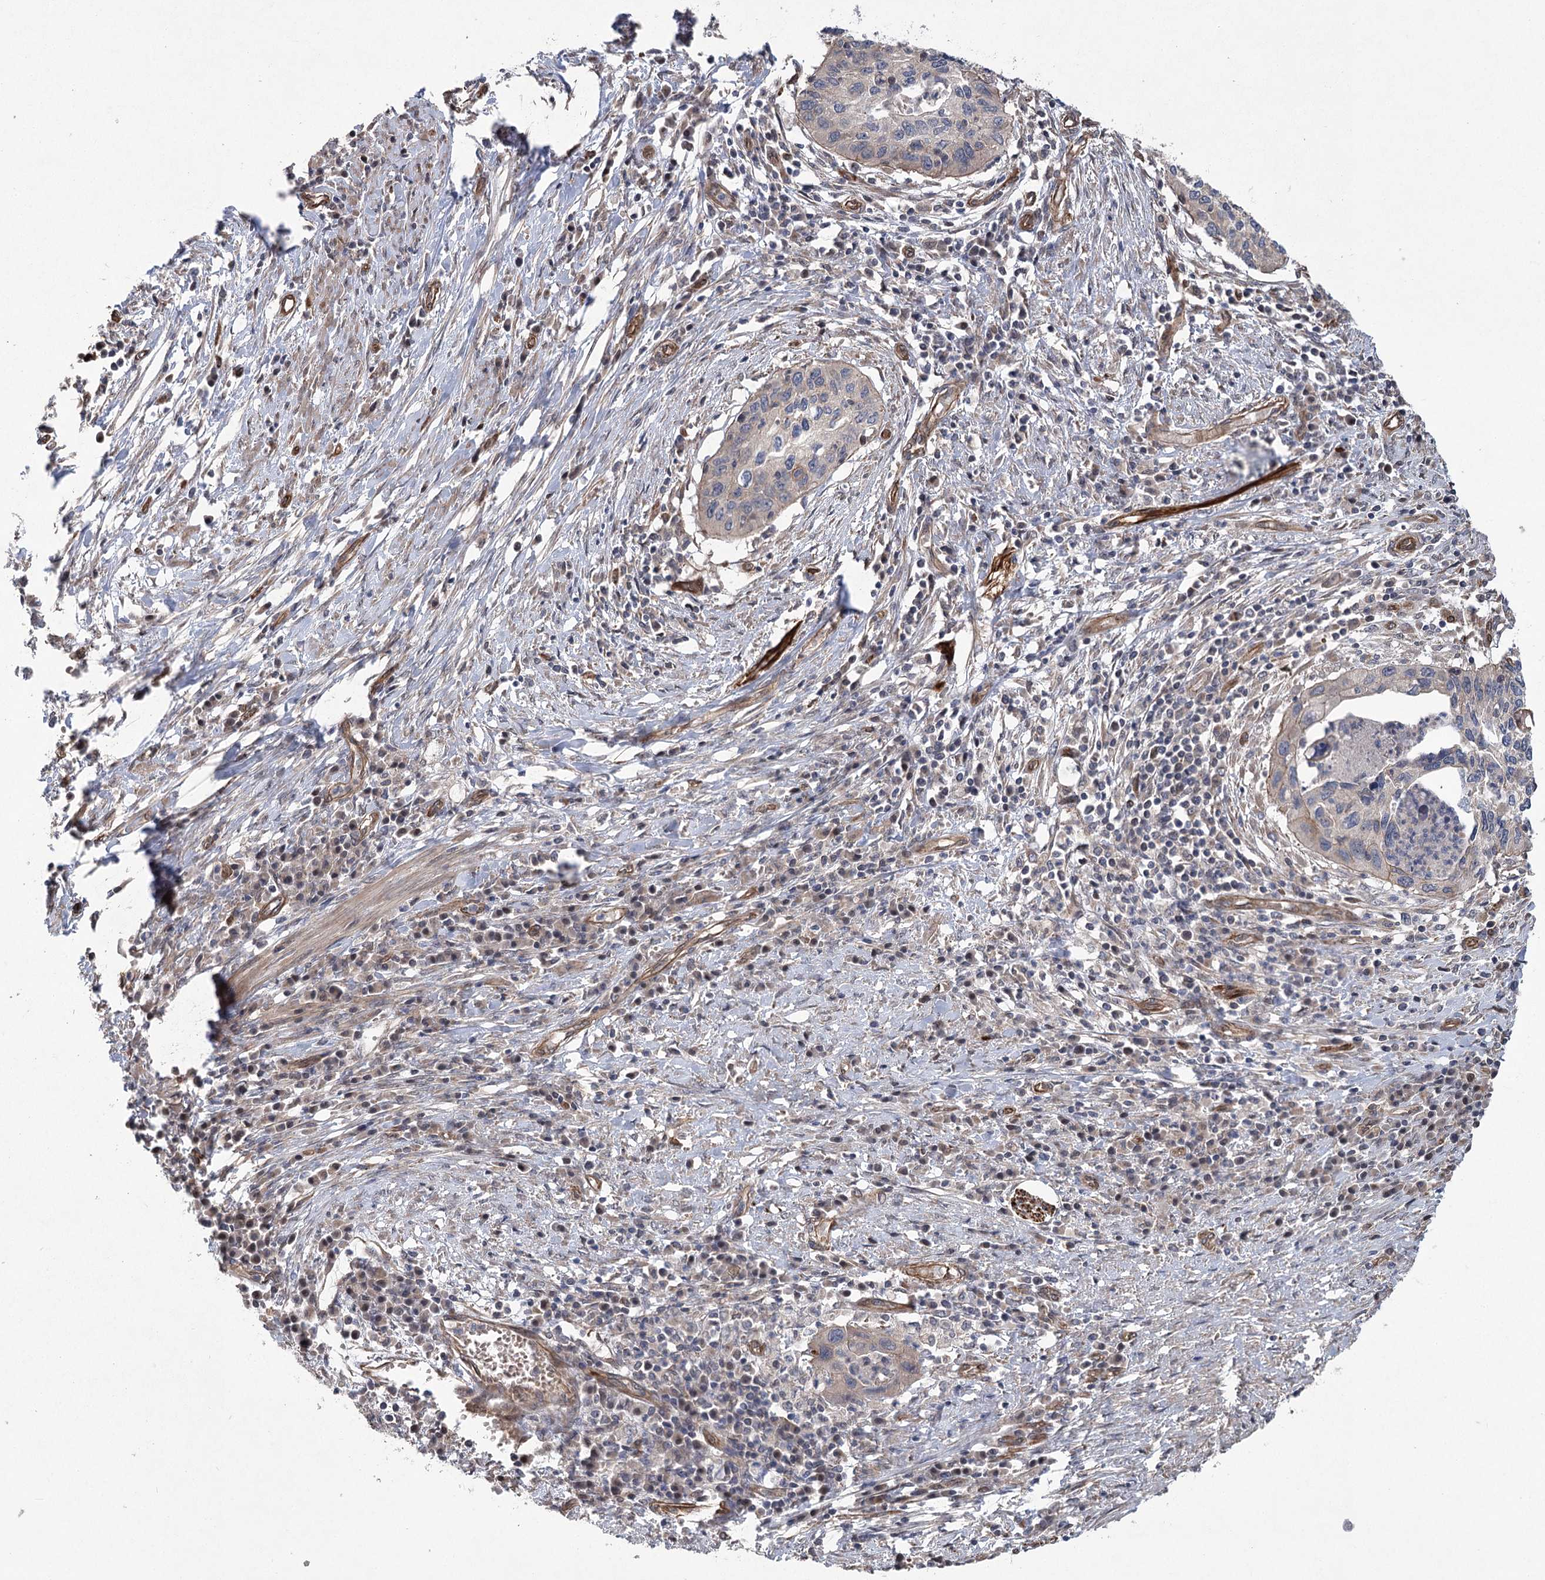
{"staining": {"intensity": "negative", "quantity": "none", "location": "none"}, "tissue": "cervical cancer", "cell_type": "Tumor cells", "image_type": "cancer", "snomed": [{"axis": "morphology", "description": "Squamous cell carcinoma, NOS"}, {"axis": "topography", "description": "Cervix"}], "caption": "This is a micrograph of IHC staining of cervical cancer, which shows no positivity in tumor cells.", "gene": "RWDD4", "patient": {"sex": "female", "age": 38}}